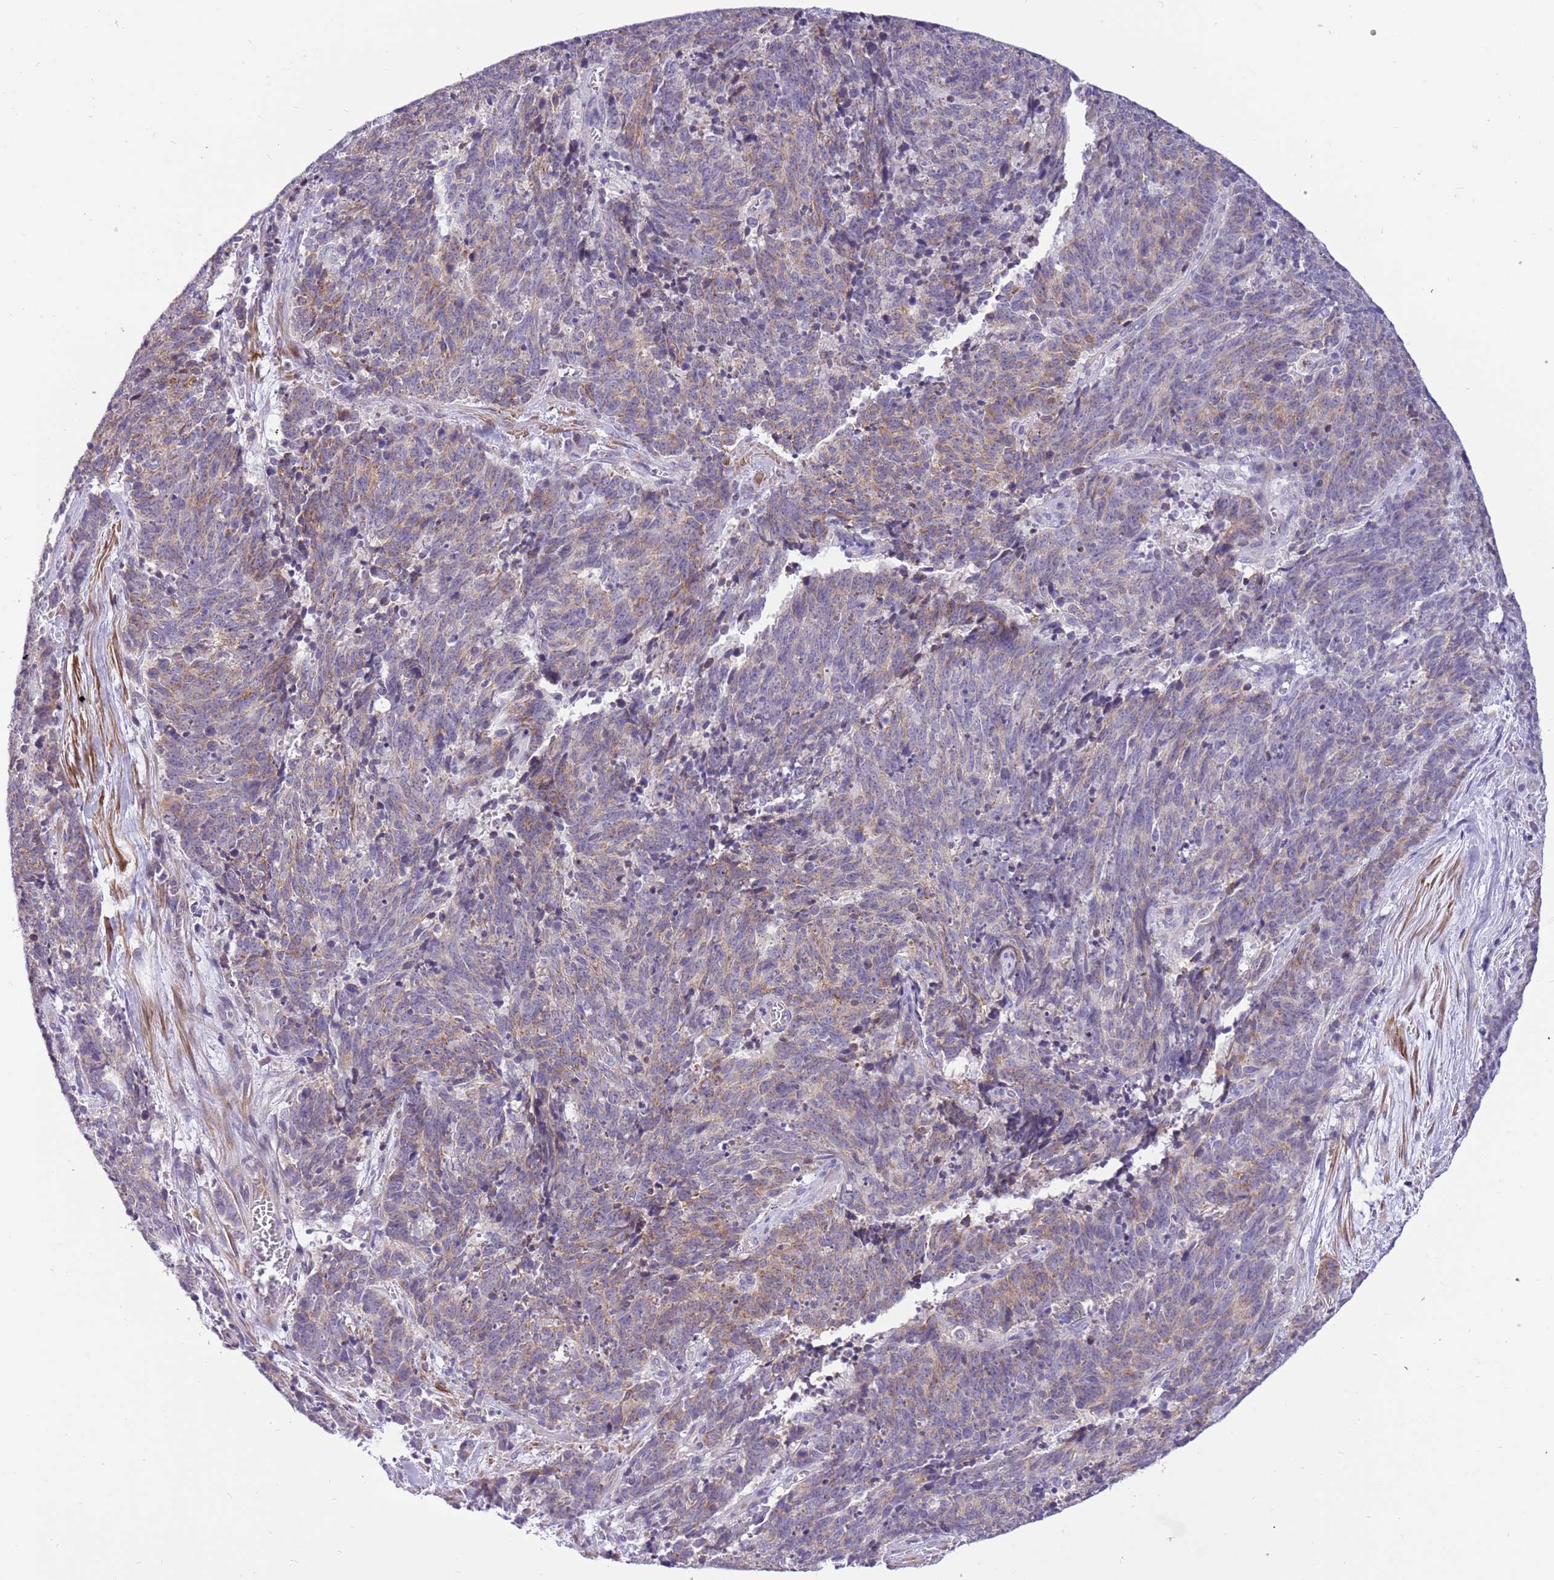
{"staining": {"intensity": "weak", "quantity": "25%-75%", "location": "cytoplasmic/membranous"}, "tissue": "cervical cancer", "cell_type": "Tumor cells", "image_type": "cancer", "snomed": [{"axis": "morphology", "description": "Squamous cell carcinoma, NOS"}, {"axis": "topography", "description": "Cervix"}], "caption": "The micrograph exhibits staining of cervical cancer, revealing weak cytoplasmic/membranous protein staining (brown color) within tumor cells.", "gene": "GLCE", "patient": {"sex": "female", "age": 29}}